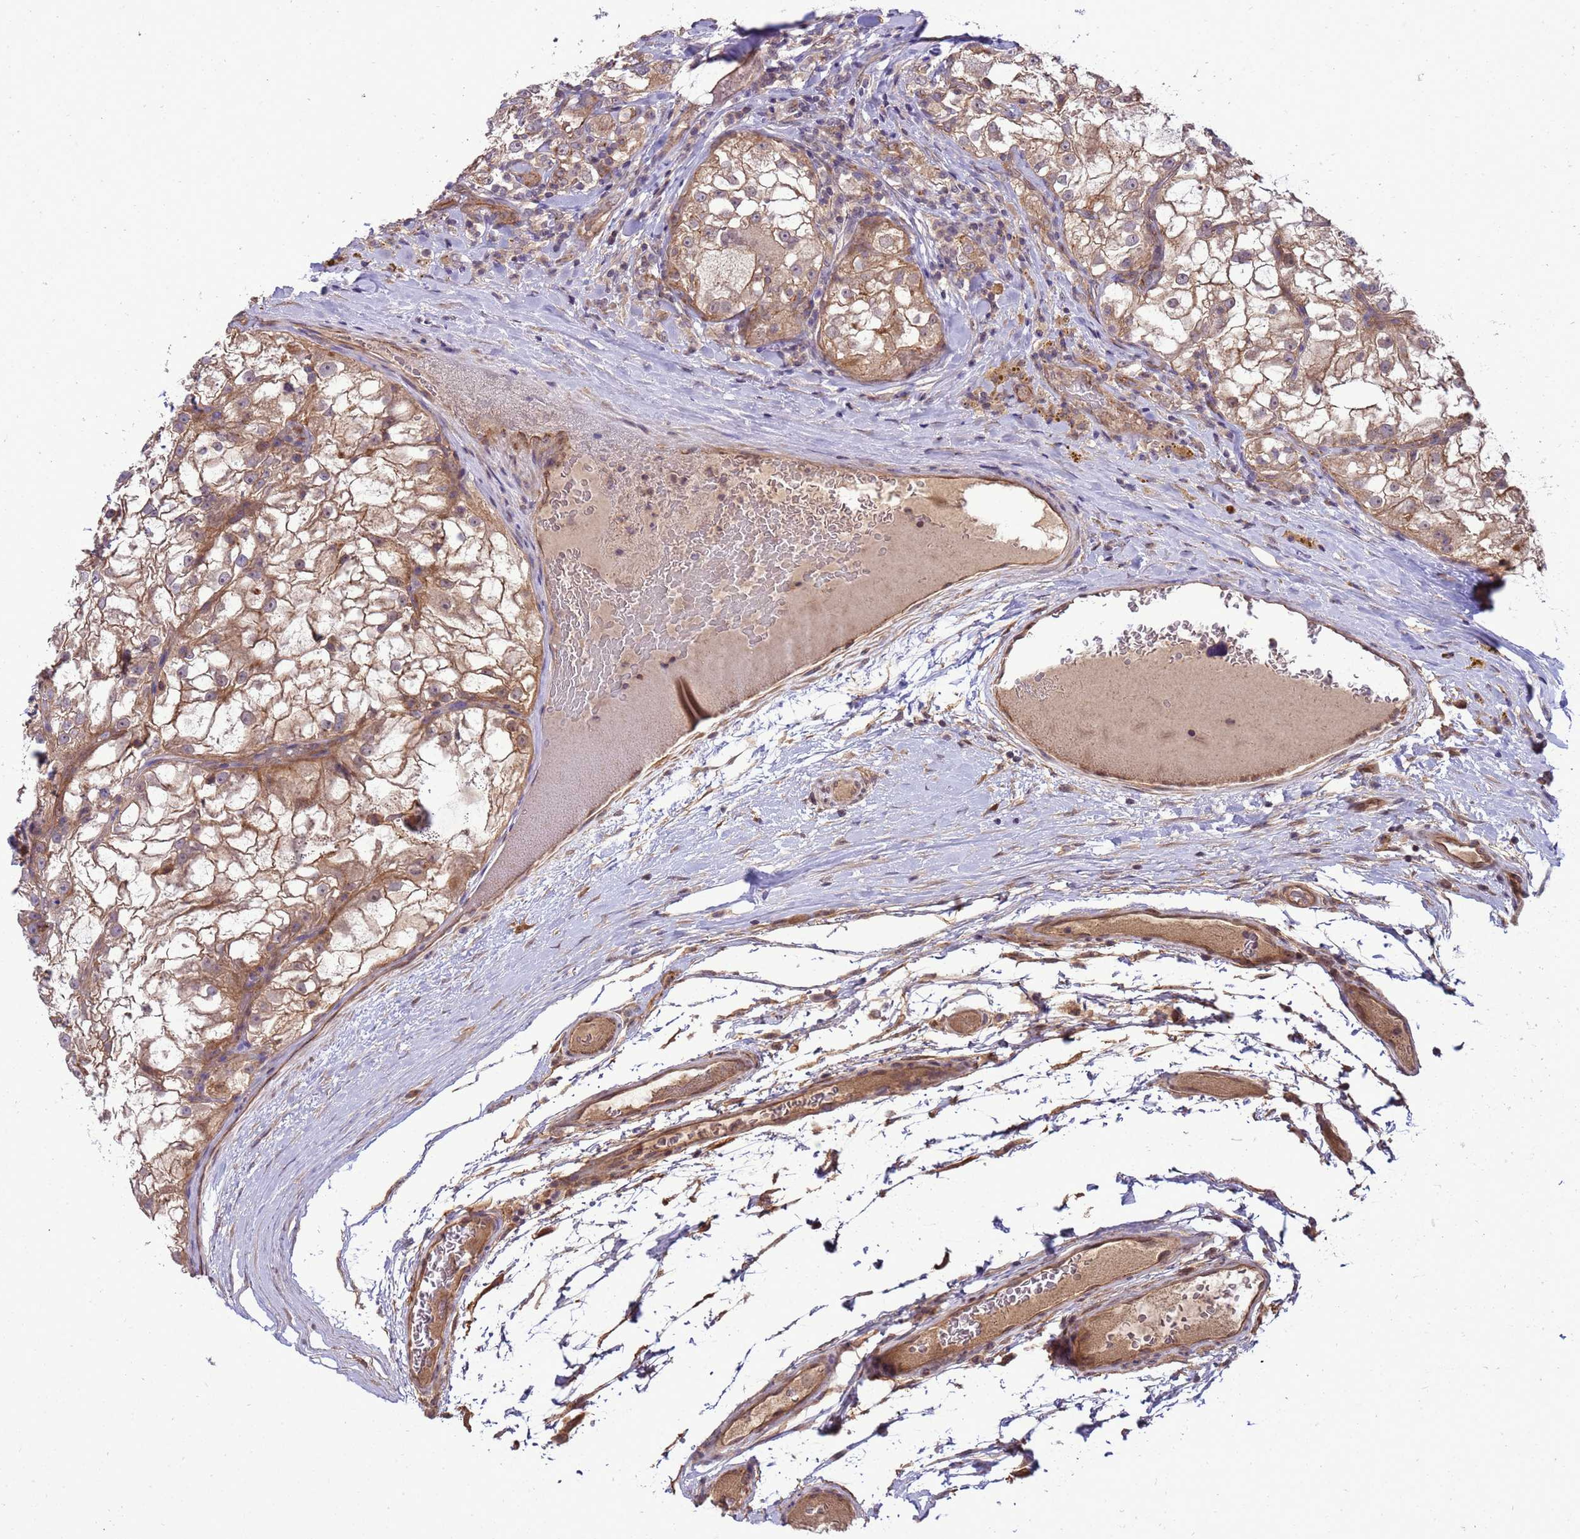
{"staining": {"intensity": "moderate", "quantity": ">75%", "location": "cytoplasmic/membranous"}, "tissue": "renal cancer", "cell_type": "Tumor cells", "image_type": "cancer", "snomed": [{"axis": "morphology", "description": "Adenocarcinoma, NOS"}, {"axis": "topography", "description": "Kidney"}], "caption": "Immunohistochemistry (IHC) (DAB) staining of human renal cancer reveals moderate cytoplasmic/membranous protein positivity in about >75% of tumor cells.", "gene": "SMCO3", "patient": {"sex": "female", "age": 72}}